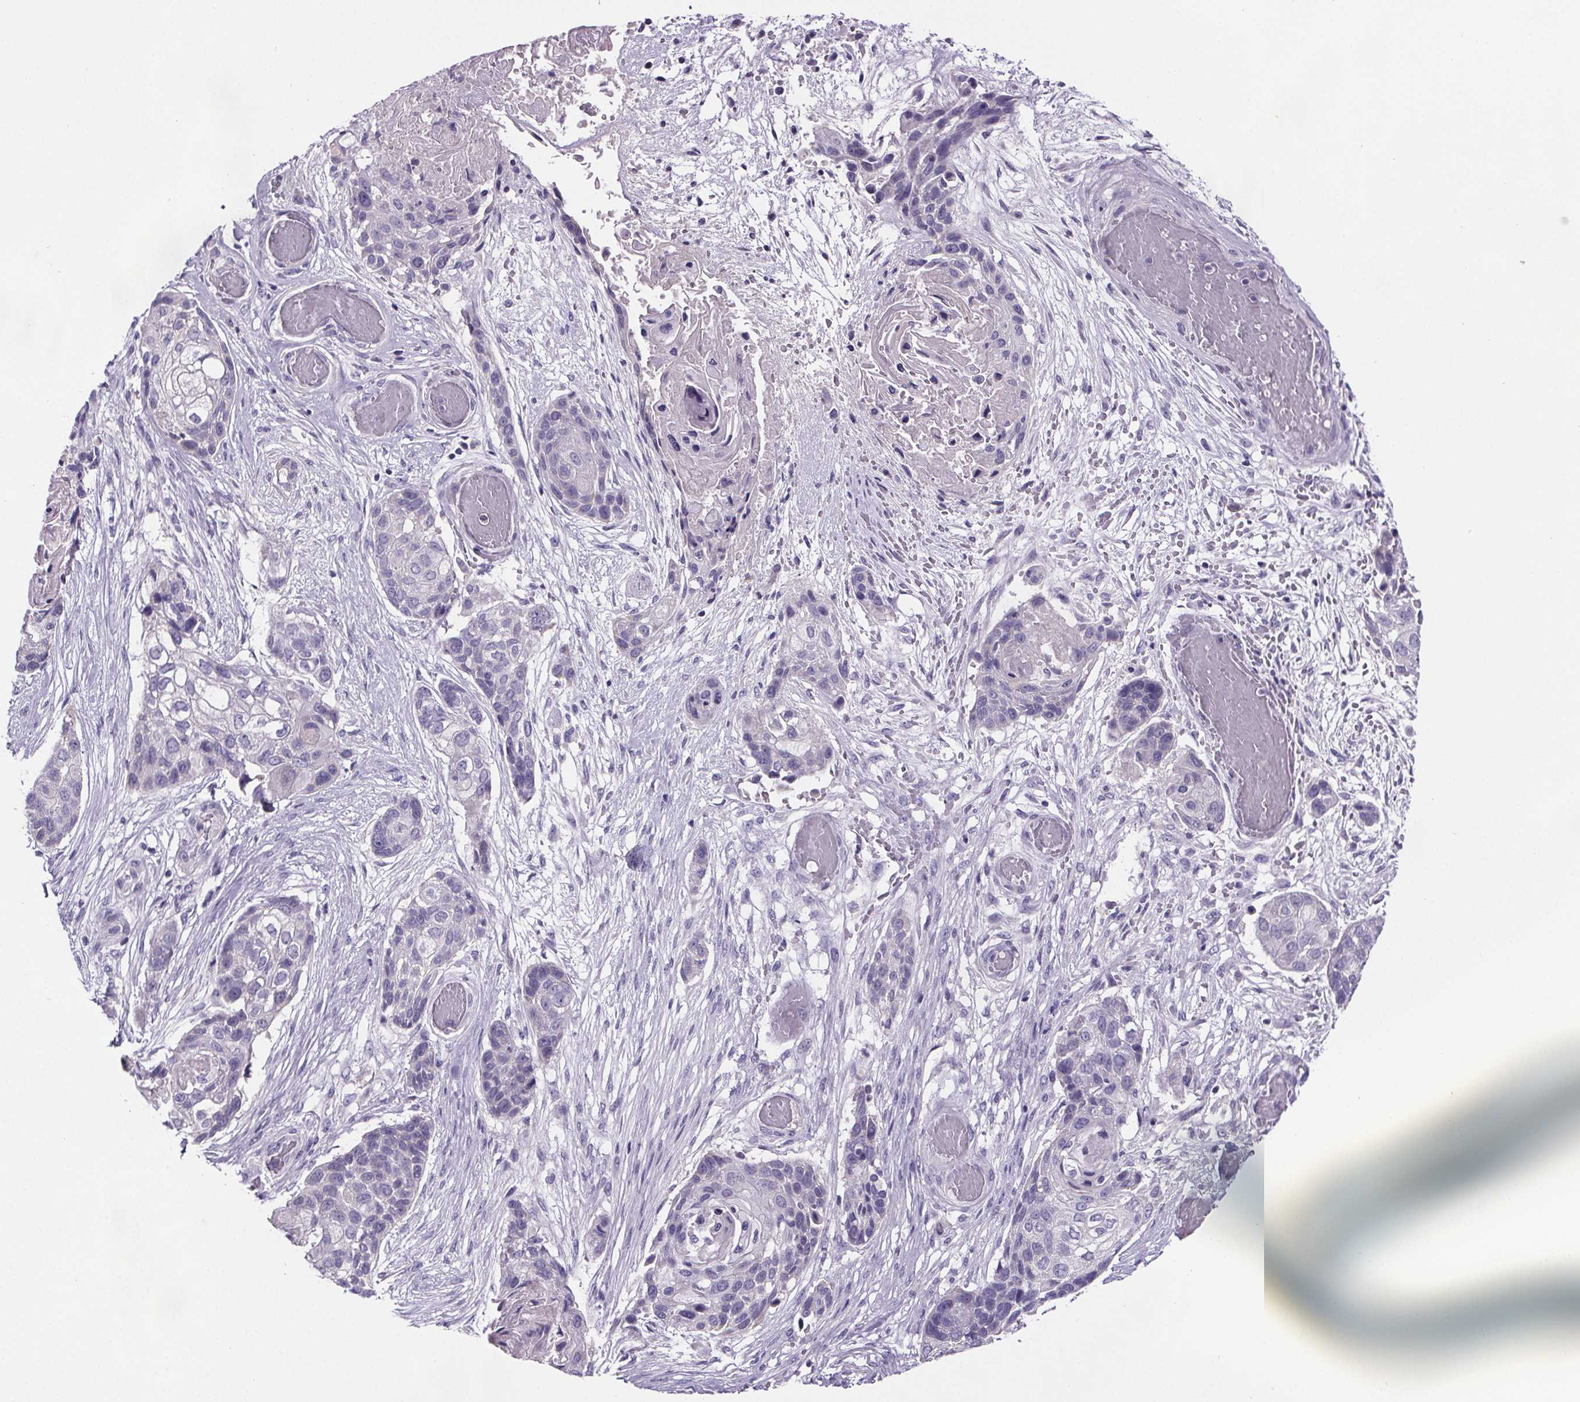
{"staining": {"intensity": "negative", "quantity": "none", "location": "none"}, "tissue": "lung cancer", "cell_type": "Tumor cells", "image_type": "cancer", "snomed": [{"axis": "morphology", "description": "Squamous cell carcinoma, NOS"}, {"axis": "topography", "description": "Lung"}], "caption": "Immunohistochemistry of human lung cancer (squamous cell carcinoma) exhibits no expression in tumor cells. The staining is performed using DAB (3,3'-diaminobenzidine) brown chromogen with nuclei counter-stained in using hematoxylin.", "gene": "CUBN", "patient": {"sex": "male", "age": 69}}